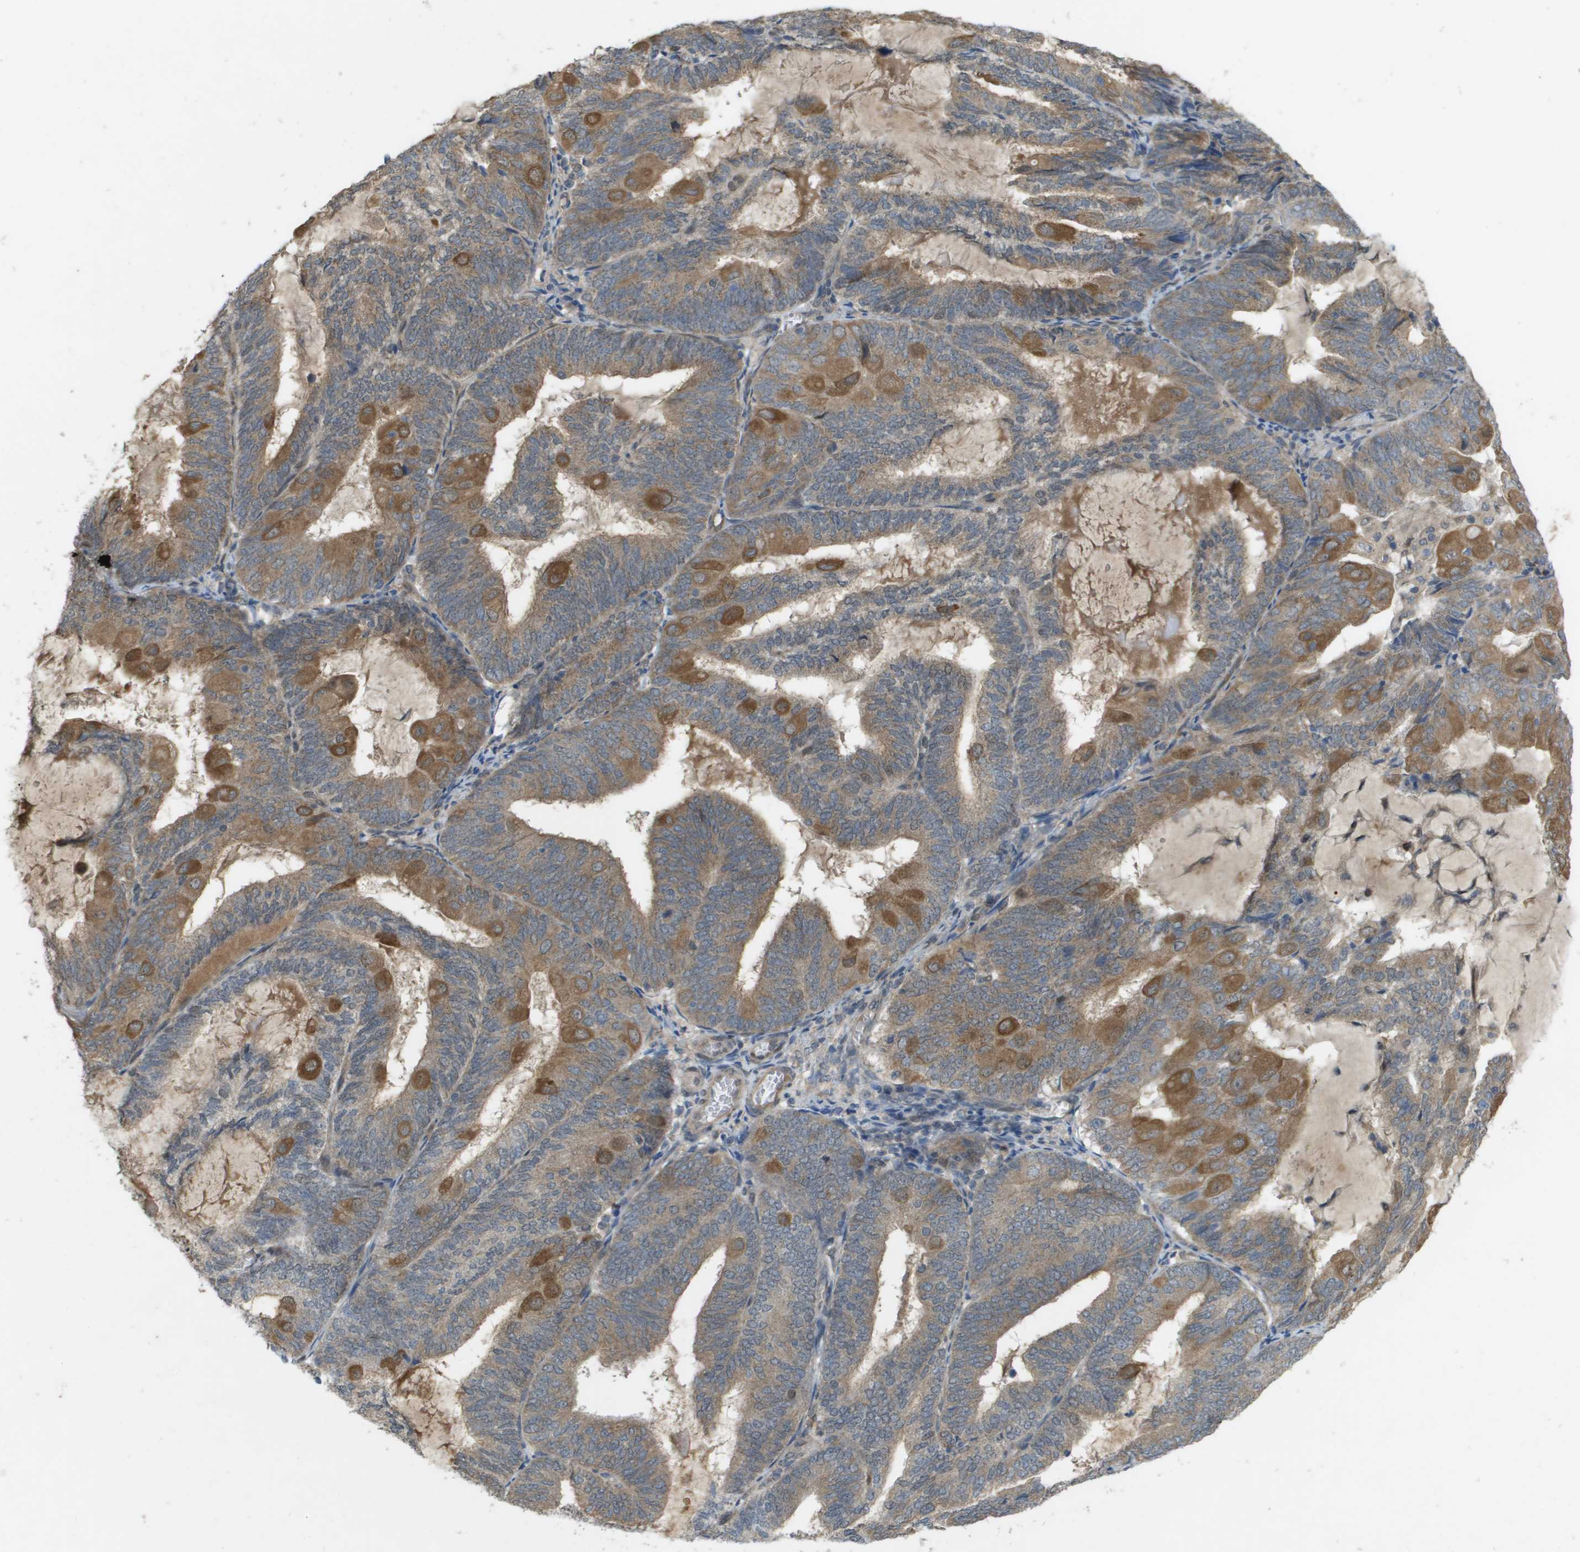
{"staining": {"intensity": "moderate", "quantity": "25%-75%", "location": "cytoplasmic/membranous"}, "tissue": "endometrial cancer", "cell_type": "Tumor cells", "image_type": "cancer", "snomed": [{"axis": "morphology", "description": "Adenocarcinoma, NOS"}, {"axis": "topography", "description": "Endometrium"}], "caption": "High-magnification brightfield microscopy of endometrial adenocarcinoma stained with DAB (3,3'-diaminobenzidine) (brown) and counterstained with hematoxylin (blue). tumor cells exhibit moderate cytoplasmic/membranous expression is present in about25%-75% of cells.", "gene": "IFNLR1", "patient": {"sex": "female", "age": 81}}